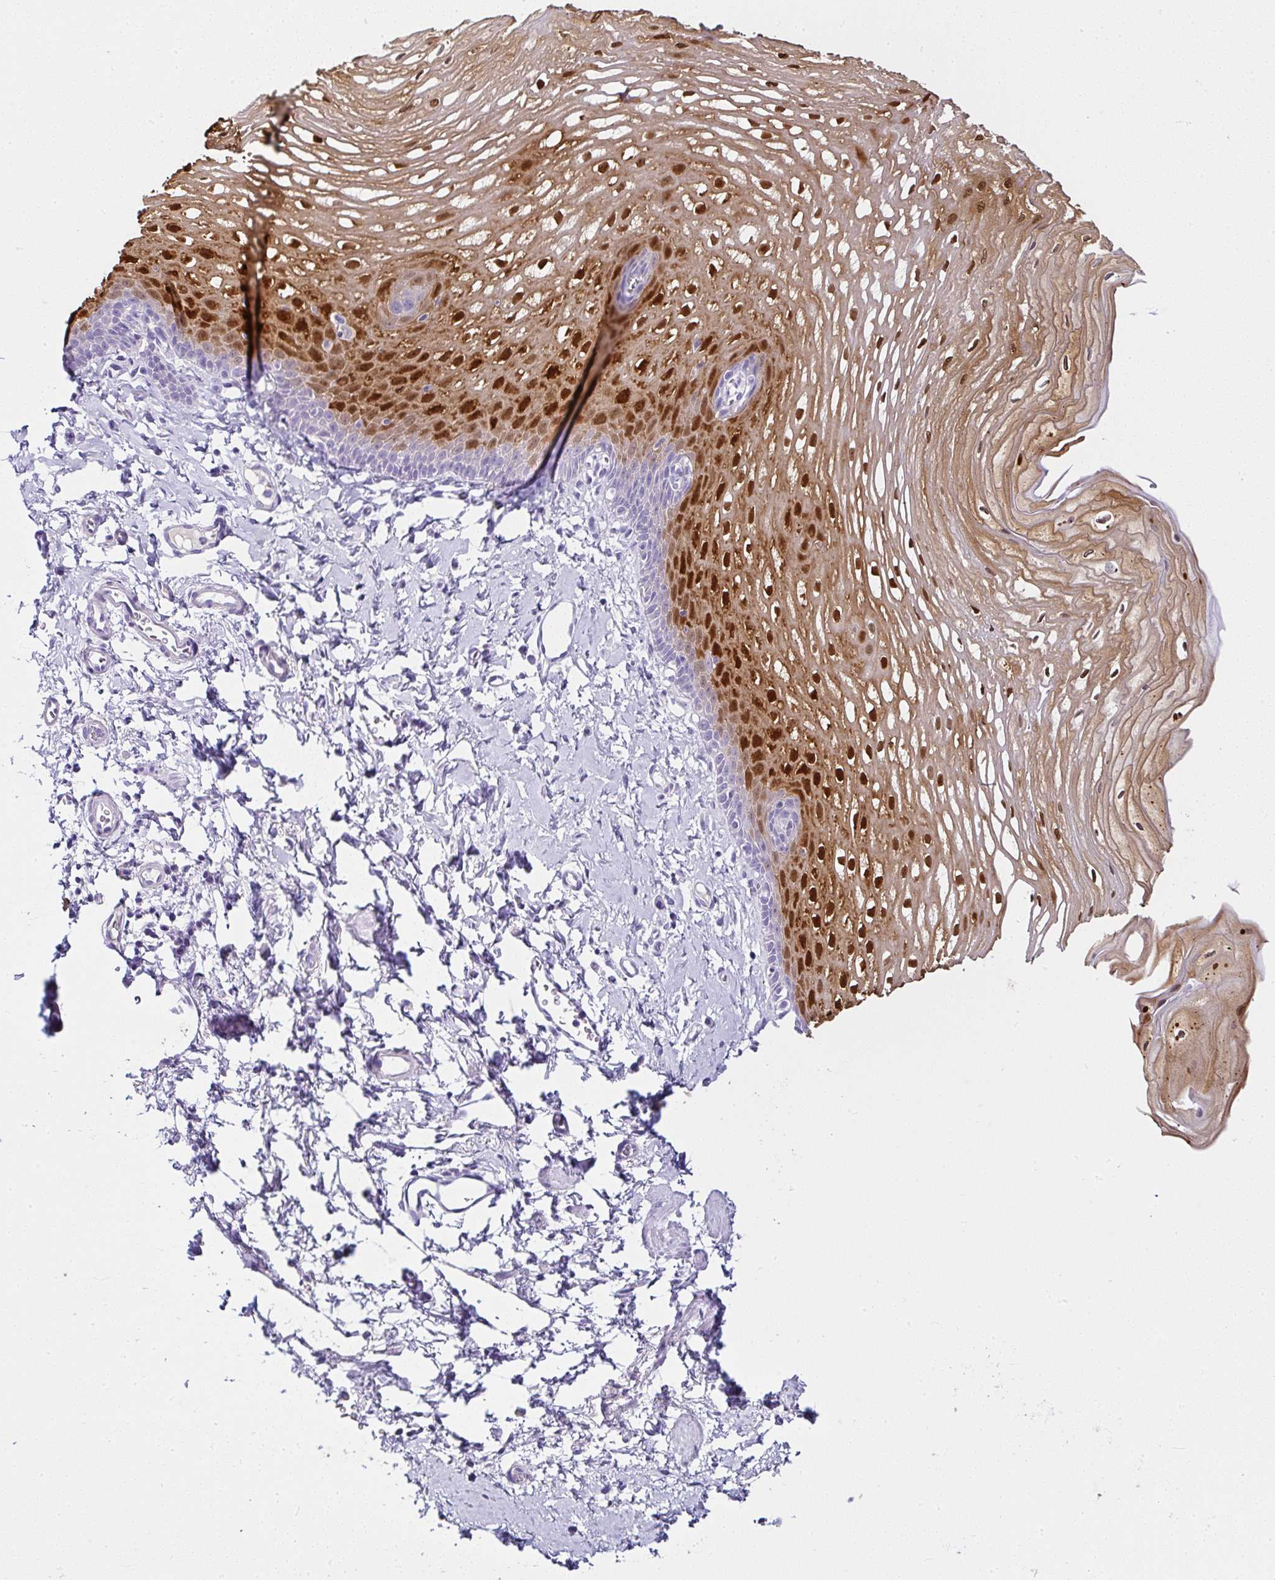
{"staining": {"intensity": "strong", "quantity": "<25%", "location": "cytoplasmic/membranous,nuclear"}, "tissue": "esophagus", "cell_type": "Squamous epithelial cells", "image_type": "normal", "snomed": [{"axis": "morphology", "description": "Normal tissue, NOS"}, {"axis": "topography", "description": "Esophagus"}], "caption": "IHC staining of benign esophagus, which shows medium levels of strong cytoplasmic/membranous,nuclear positivity in approximately <25% of squamous epithelial cells indicating strong cytoplasmic/membranous,nuclear protein expression. The staining was performed using DAB (3,3'-diaminobenzidine) (brown) for protein detection and nuclei were counterstained in hematoxylin (blue).", "gene": "SERPINB3", "patient": {"sex": "male", "age": 70}}